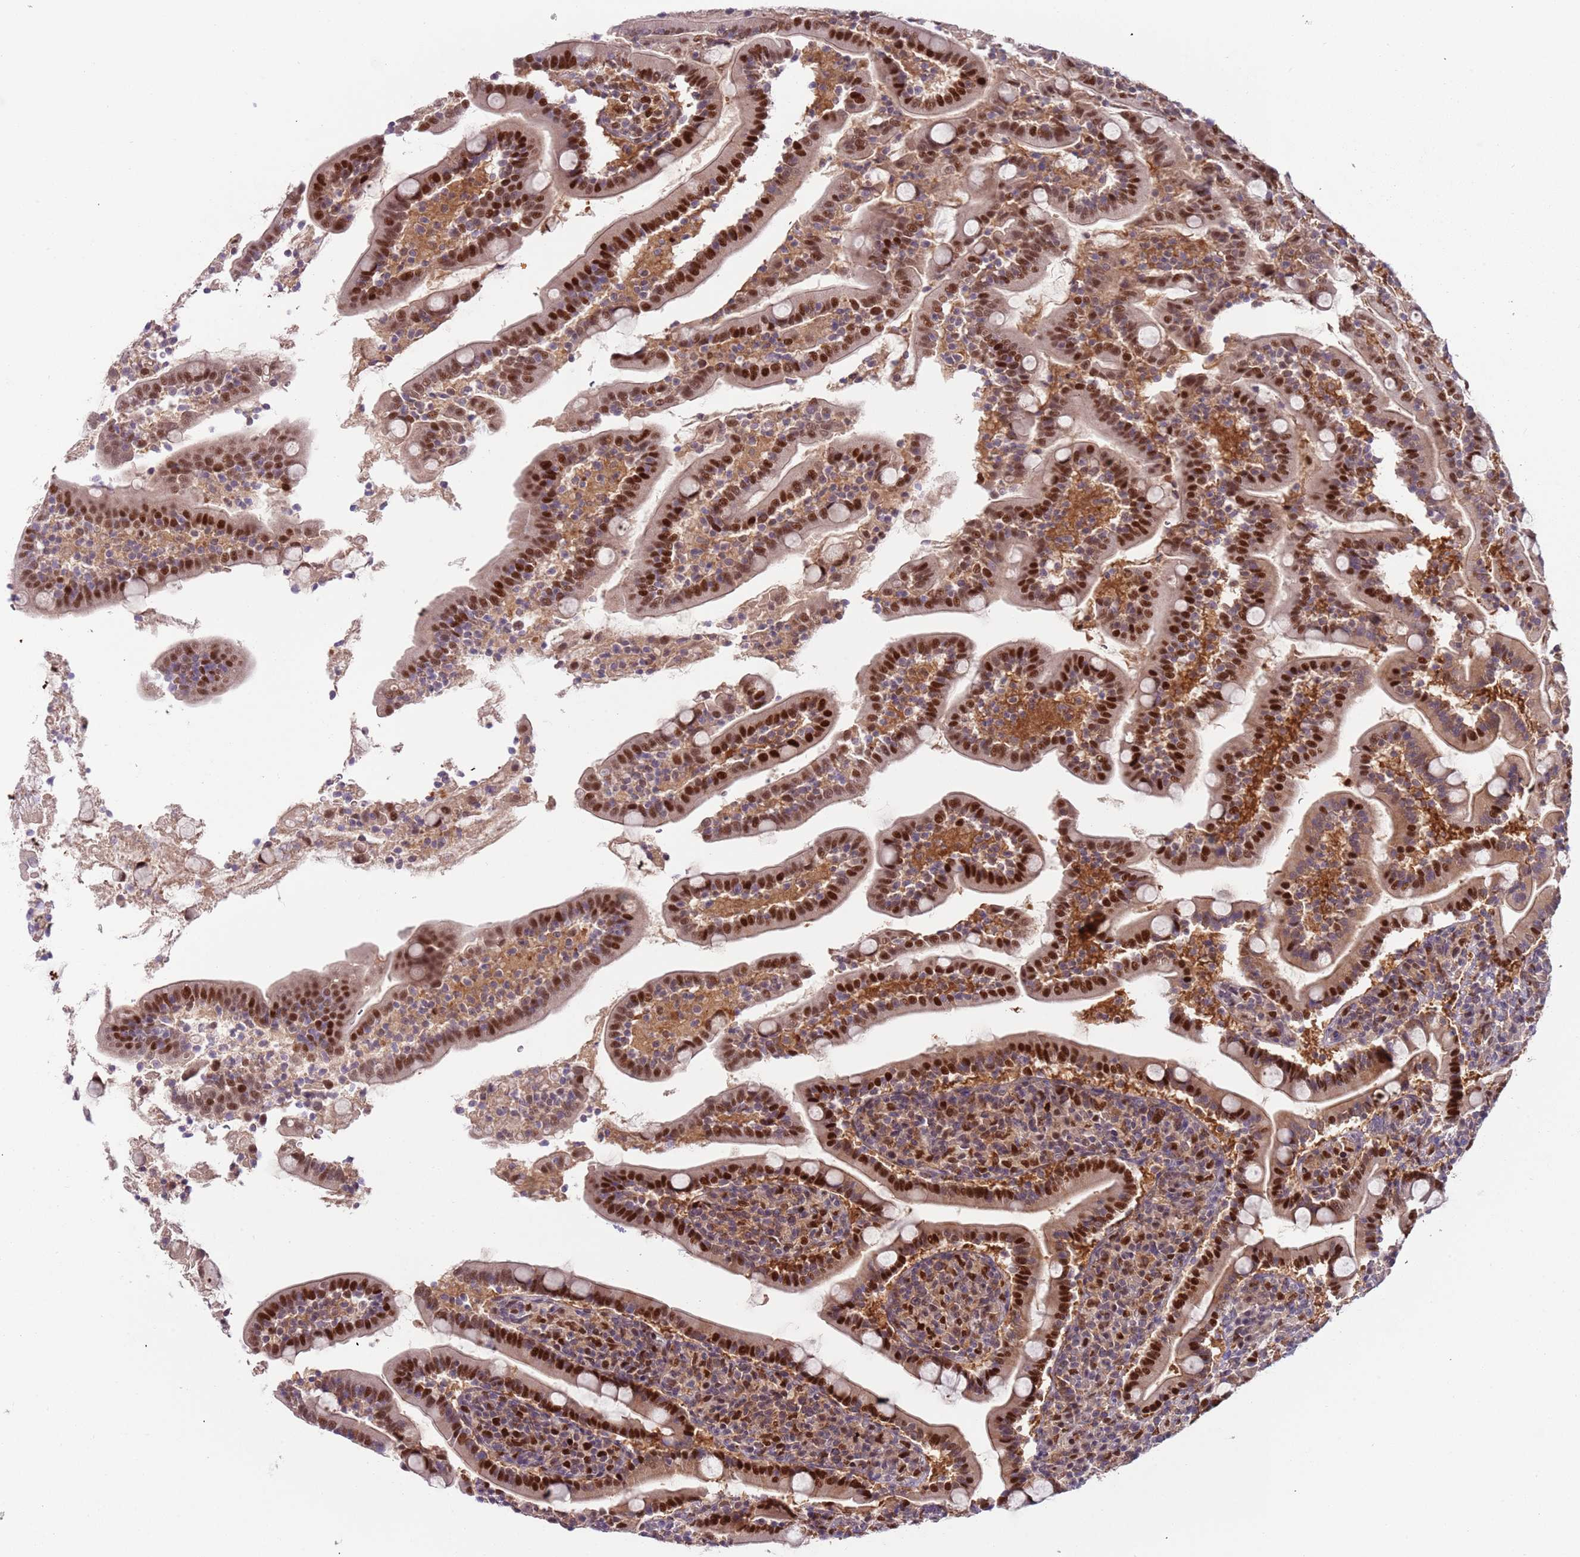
{"staining": {"intensity": "strong", "quantity": ">75%", "location": "cytoplasmic/membranous,nuclear"}, "tissue": "duodenum", "cell_type": "Glandular cells", "image_type": "normal", "snomed": [{"axis": "morphology", "description": "Normal tissue, NOS"}, {"axis": "topography", "description": "Duodenum"}], "caption": "Immunohistochemical staining of unremarkable human duodenum exhibits high levels of strong cytoplasmic/membranous,nuclear positivity in about >75% of glandular cells. (Stains: DAB in brown, nuclei in blue, Microscopy: brightfield microscopy at high magnification).", "gene": "RMND5B", "patient": {"sex": "male", "age": 35}}